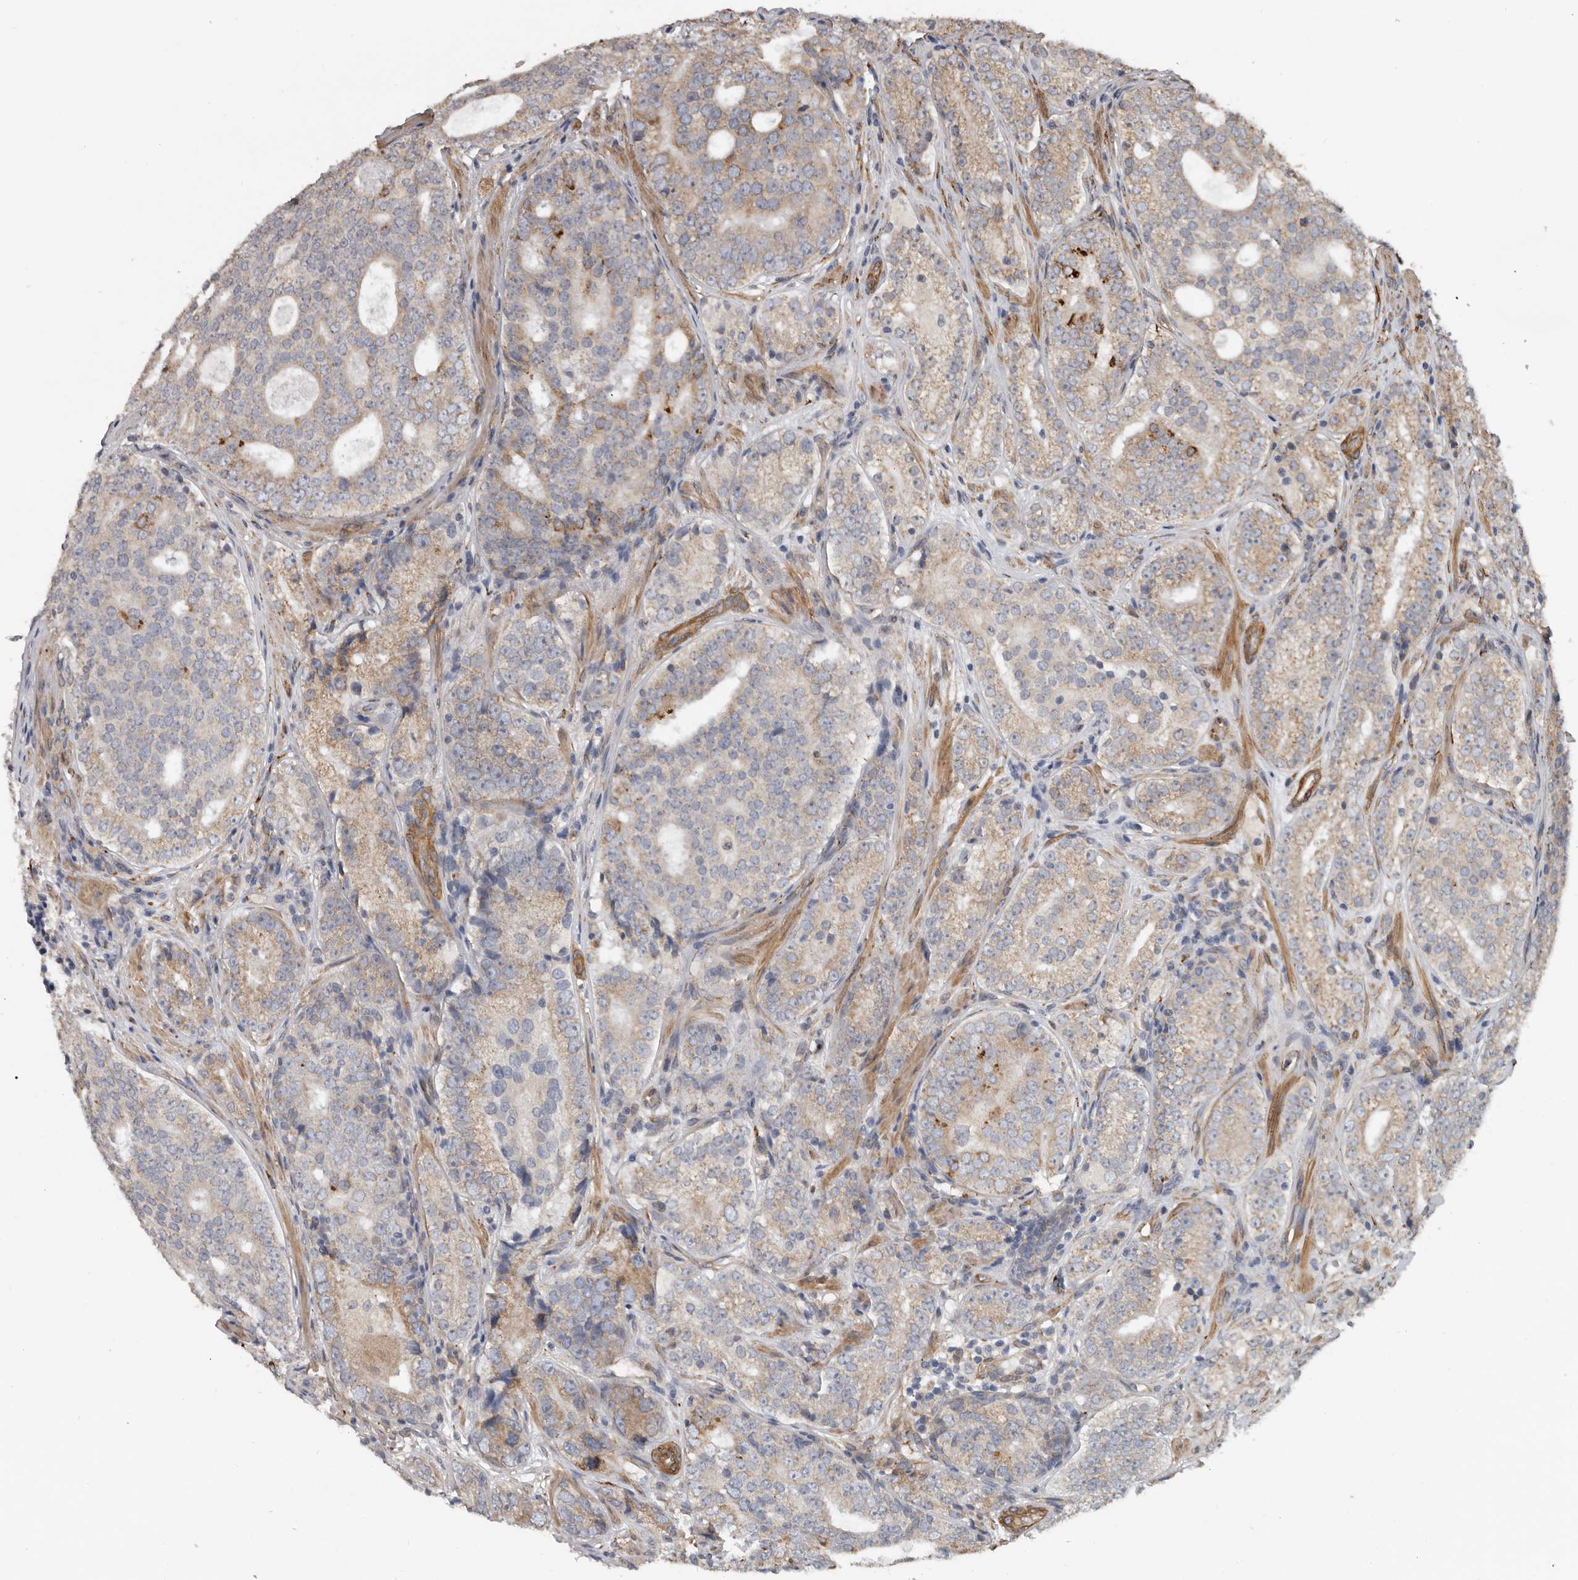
{"staining": {"intensity": "weak", "quantity": ">75%", "location": "cytoplasmic/membranous"}, "tissue": "prostate cancer", "cell_type": "Tumor cells", "image_type": "cancer", "snomed": [{"axis": "morphology", "description": "Adenocarcinoma, High grade"}, {"axis": "topography", "description": "Prostate"}], "caption": "The immunohistochemical stain shows weak cytoplasmic/membranous expression in tumor cells of prostate cancer (high-grade adenocarcinoma) tissue.", "gene": "CEP350", "patient": {"sex": "male", "age": 56}}